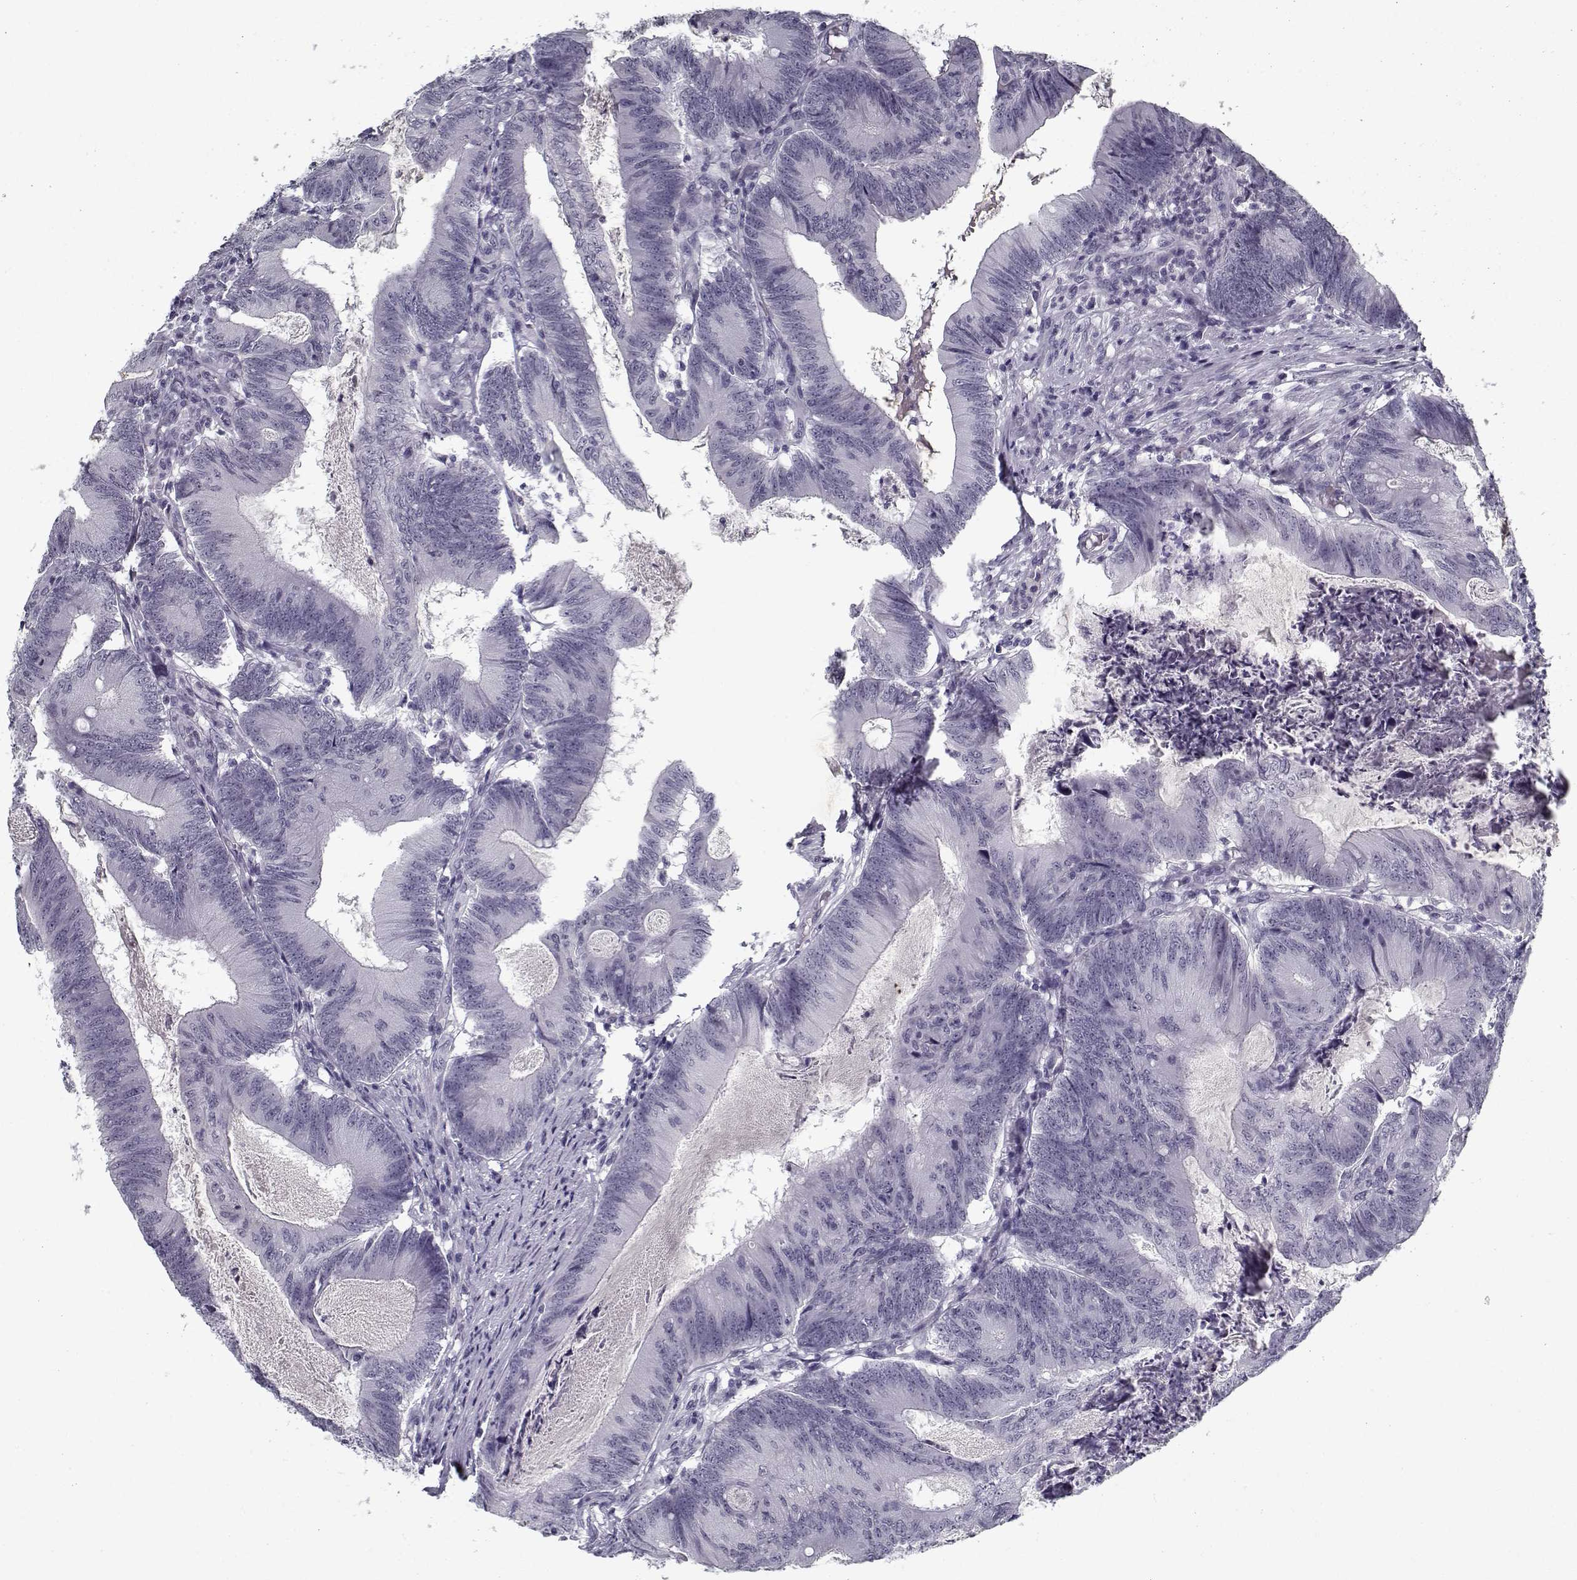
{"staining": {"intensity": "negative", "quantity": "none", "location": "none"}, "tissue": "colorectal cancer", "cell_type": "Tumor cells", "image_type": "cancer", "snomed": [{"axis": "morphology", "description": "Adenocarcinoma, NOS"}, {"axis": "topography", "description": "Colon"}], "caption": "Tumor cells show no significant positivity in colorectal adenocarcinoma.", "gene": "SPACA9", "patient": {"sex": "female", "age": 70}}